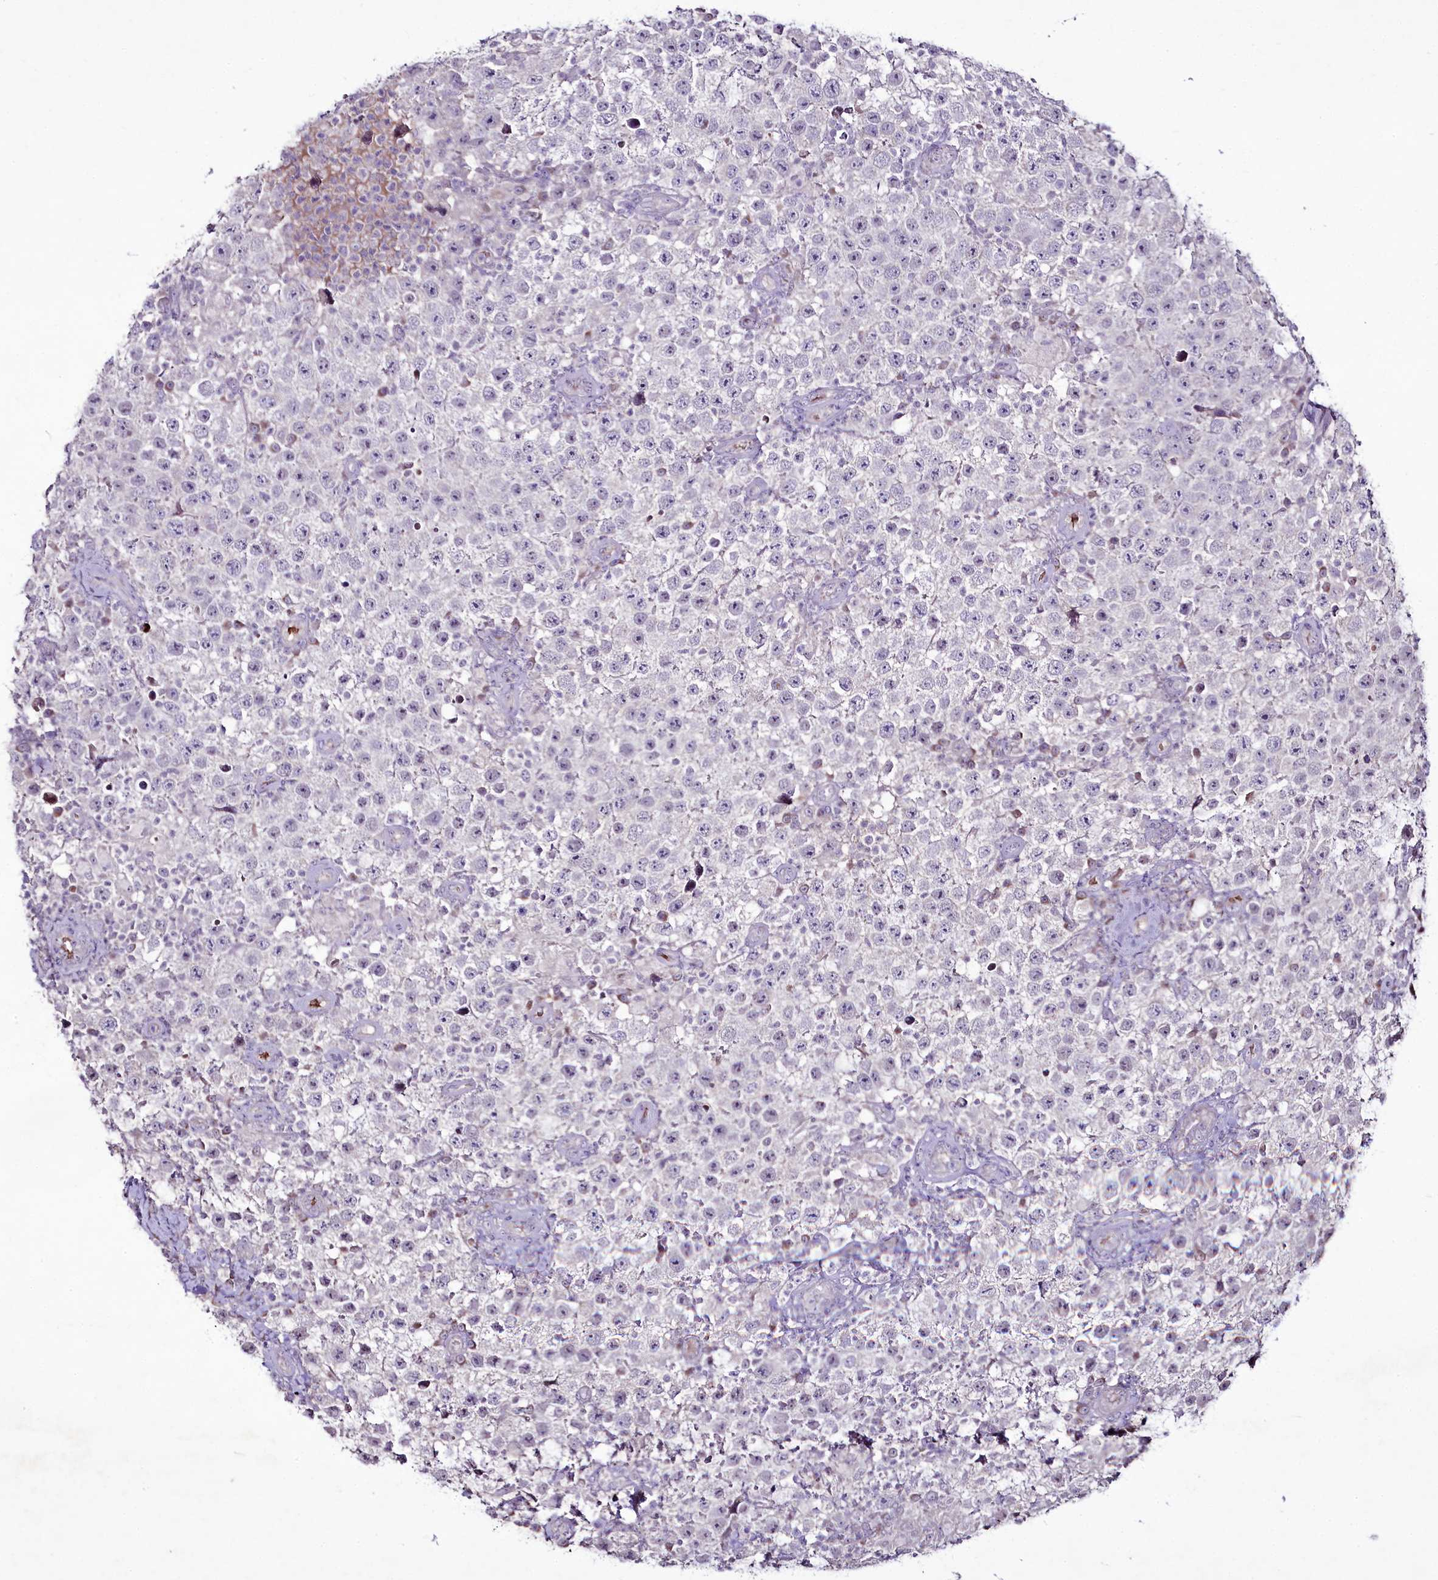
{"staining": {"intensity": "negative", "quantity": "none", "location": "none"}, "tissue": "testis cancer", "cell_type": "Tumor cells", "image_type": "cancer", "snomed": [{"axis": "morphology", "description": "Normal tissue, NOS"}, {"axis": "morphology", "description": "Urothelial carcinoma, High grade"}, {"axis": "morphology", "description": "Seminoma, NOS"}, {"axis": "morphology", "description": "Carcinoma, Embryonal, NOS"}, {"axis": "topography", "description": "Urinary bladder"}, {"axis": "topography", "description": "Testis"}], "caption": "An immunohistochemistry (IHC) photomicrograph of testis cancer is shown. There is no staining in tumor cells of testis cancer.", "gene": "SUSD3", "patient": {"sex": "male", "age": 41}}